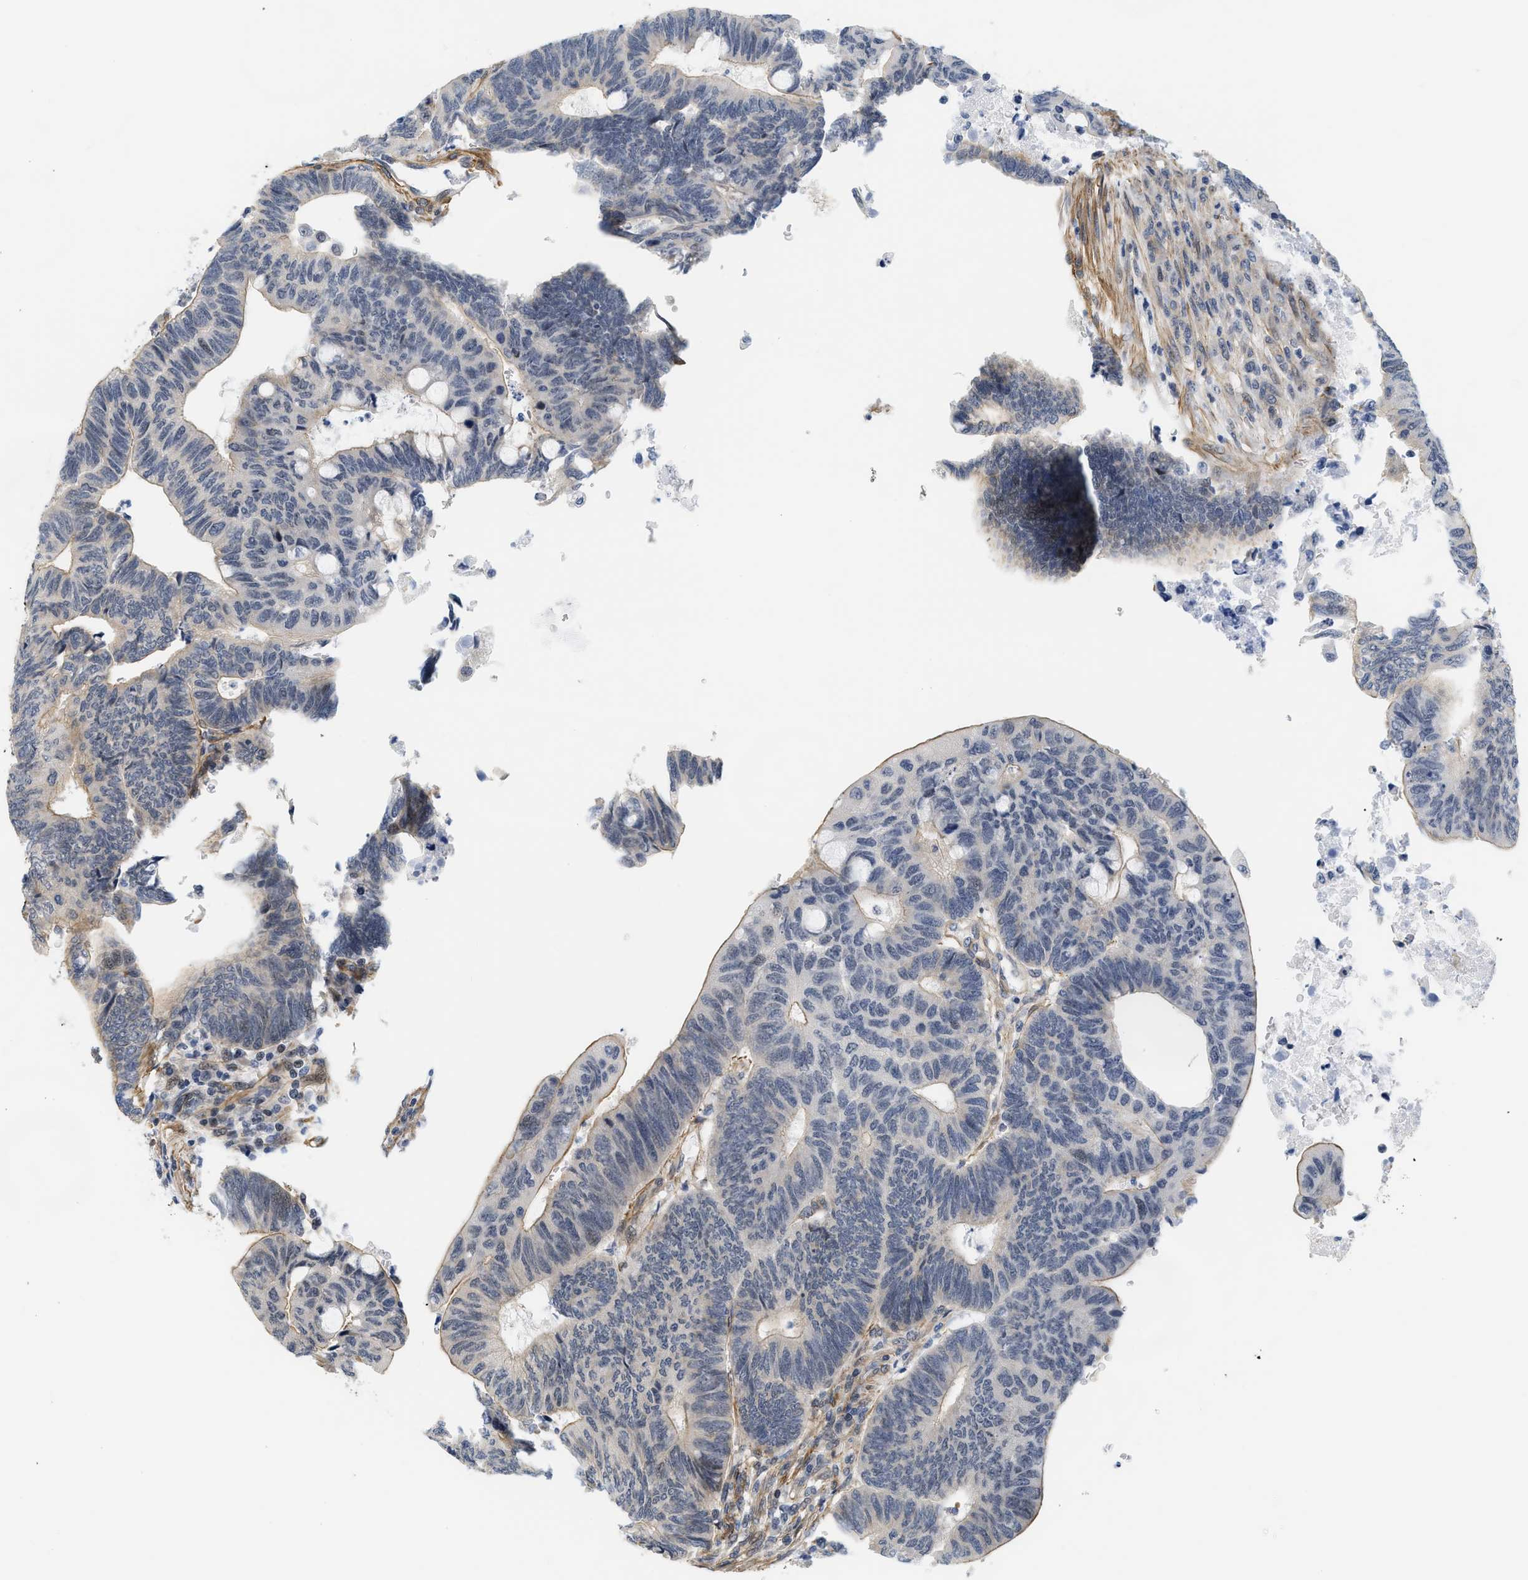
{"staining": {"intensity": "weak", "quantity": "<25%", "location": "cytoplasmic/membranous"}, "tissue": "colorectal cancer", "cell_type": "Tumor cells", "image_type": "cancer", "snomed": [{"axis": "morphology", "description": "Normal tissue, NOS"}, {"axis": "morphology", "description": "Adenocarcinoma, NOS"}, {"axis": "topography", "description": "Rectum"}, {"axis": "topography", "description": "Peripheral nerve tissue"}], "caption": "Colorectal cancer (adenocarcinoma) was stained to show a protein in brown. There is no significant staining in tumor cells.", "gene": "GPRASP2", "patient": {"sex": "male", "age": 92}}